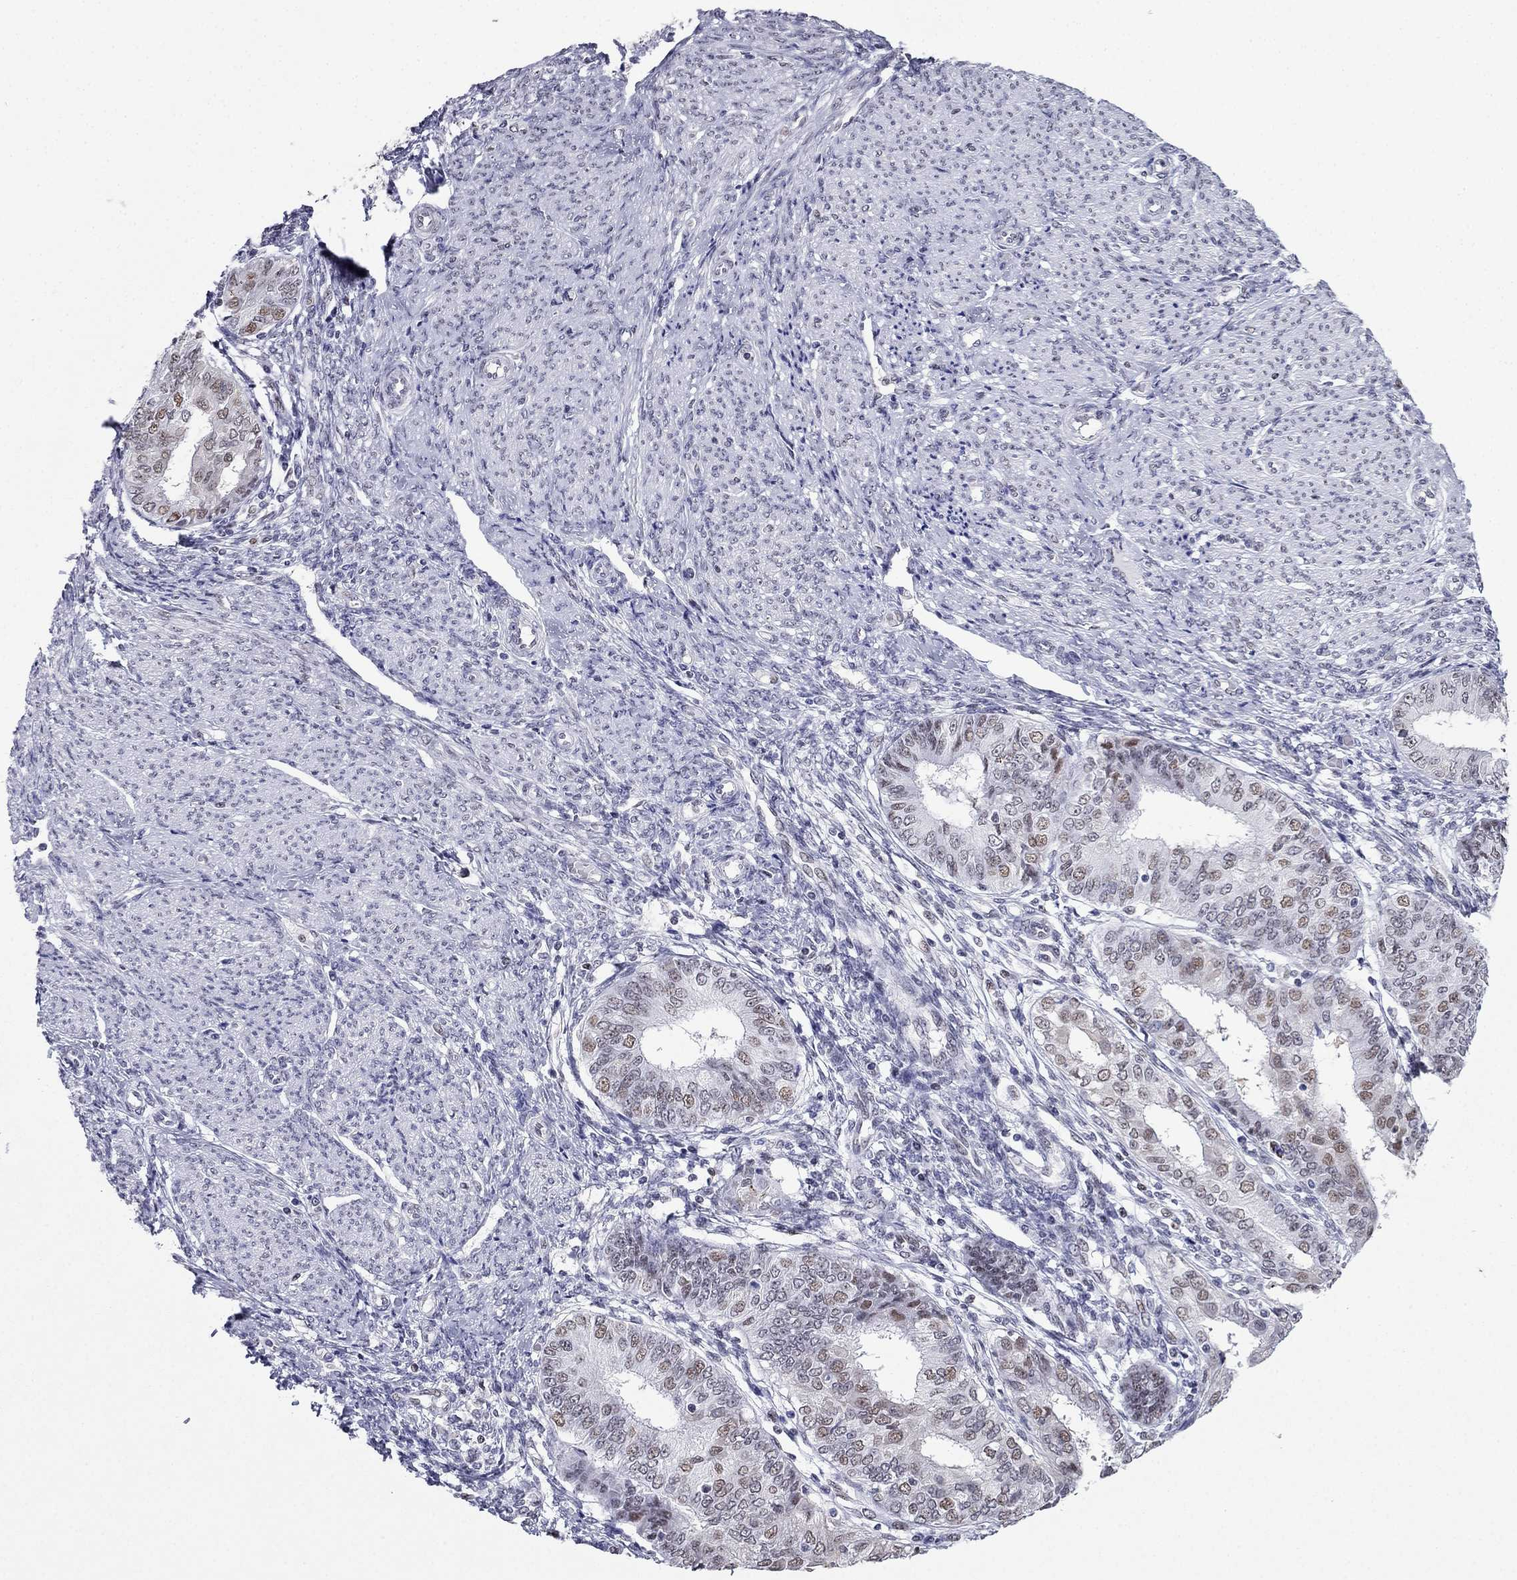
{"staining": {"intensity": "weak", "quantity": "25%-75%", "location": "nuclear"}, "tissue": "endometrial cancer", "cell_type": "Tumor cells", "image_type": "cancer", "snomed": [{"axis": "morphology", "description": "Adenocarcinoma, NOS"}, {"axis": "topography", "description": "Endometrium"}], "caption": "Immunohistochemistry (IHC) of human endometrial cancer (adenocarcinoma) reveals low levels of weak nuclear staining in about 25%-75% of tumor cells.", "gene": "PPM1G", "patient": {"sex": "female", "age": 68}}